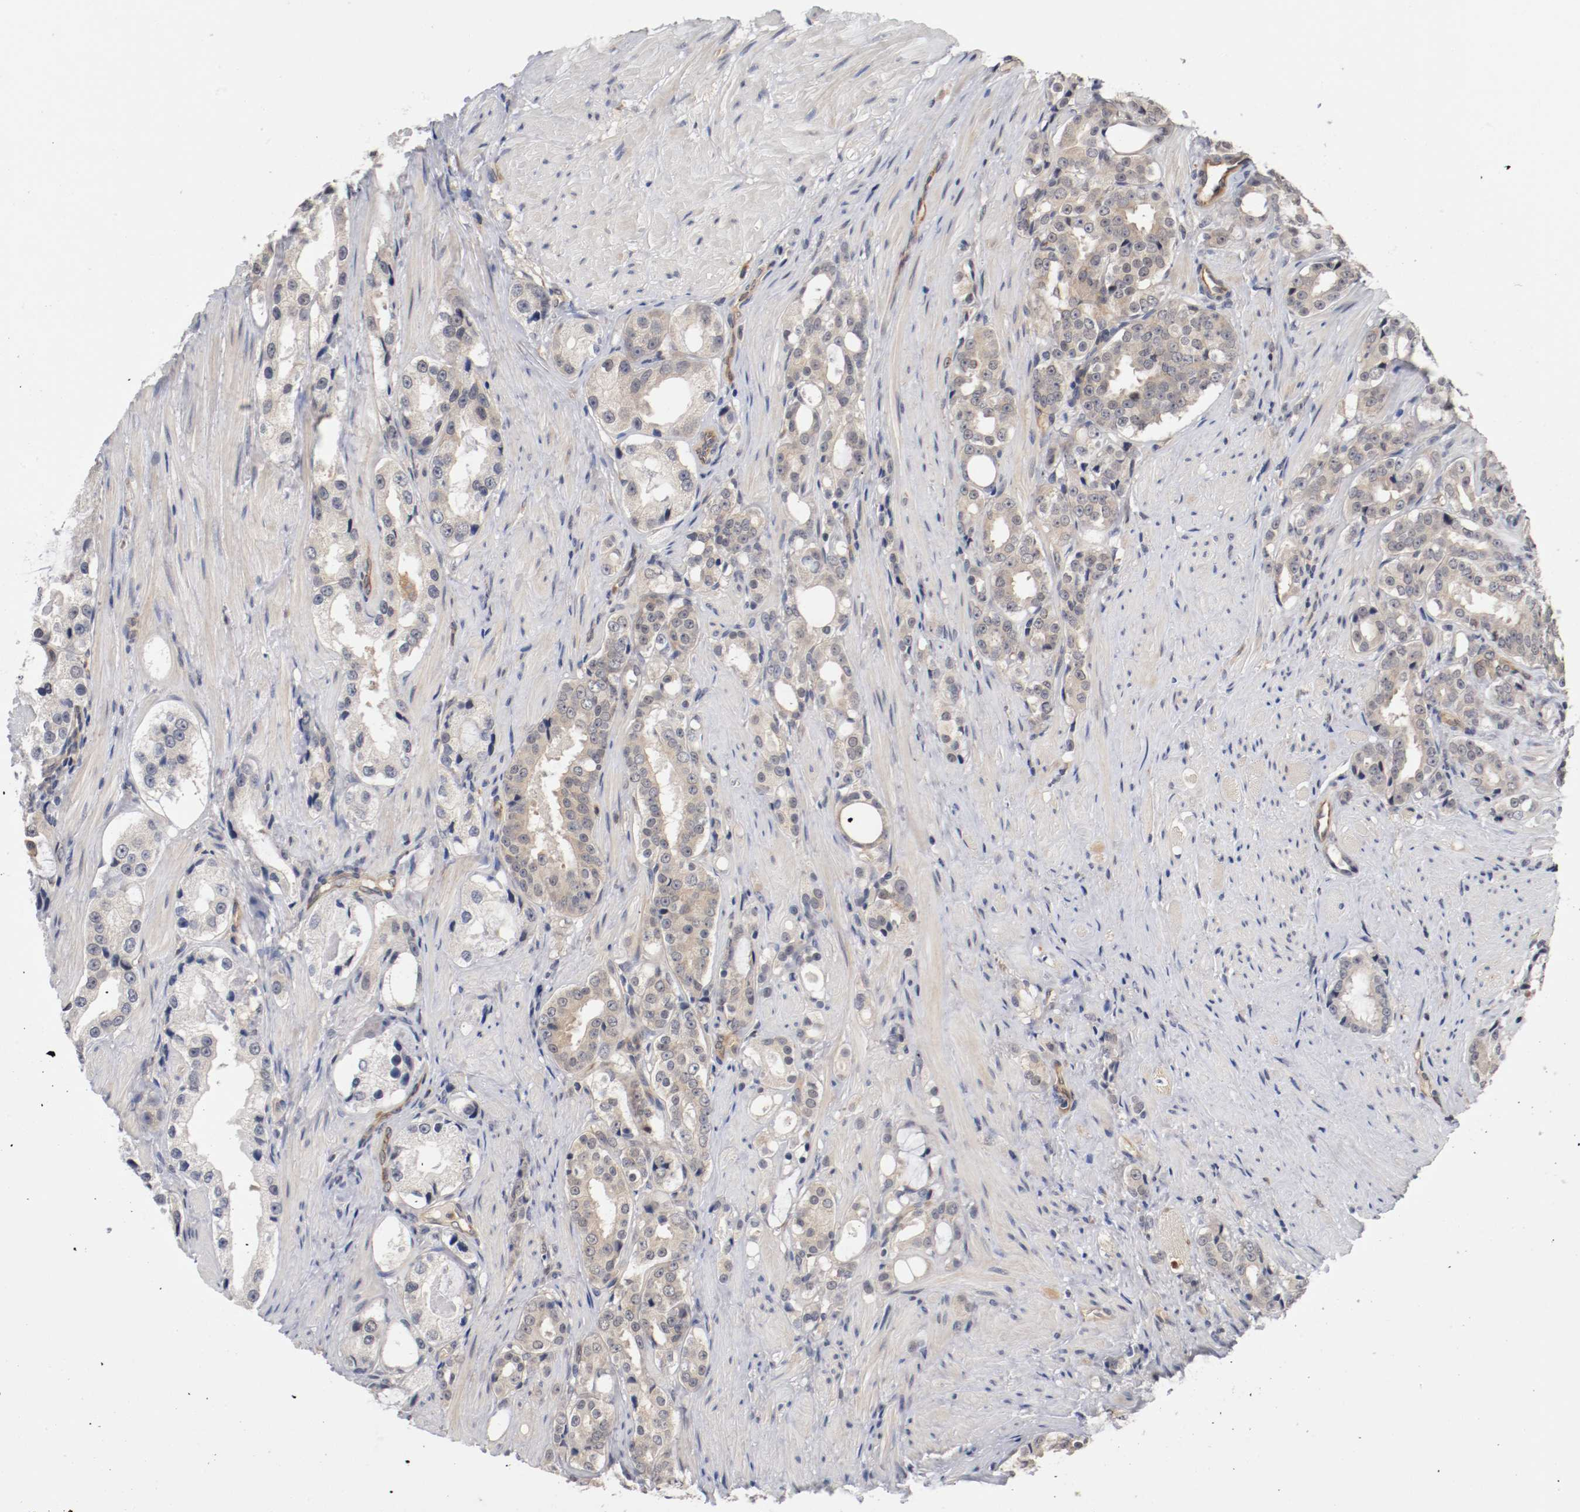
{"staining": {"intensity": "weak", "quantity": "25%-75%", "location": "cytoplasmic/membranous"}, "tissue": "prostate cancer", "cell_type": "Tumor cells", "image_type": "cancer", "snomed": [{"axis": "morphology", "description": "Adenocarcinoma, Medium grade"}, {"axis": "topography", "description": "Prostate"}], "caption": "Prostate cancer stained with a brown dye shows weak cytoplasmic/membranous positive staining in about 25%-75% of tumor cells.", "gene": "RBM23", "patient": {"sex": "male", "age": 60}}